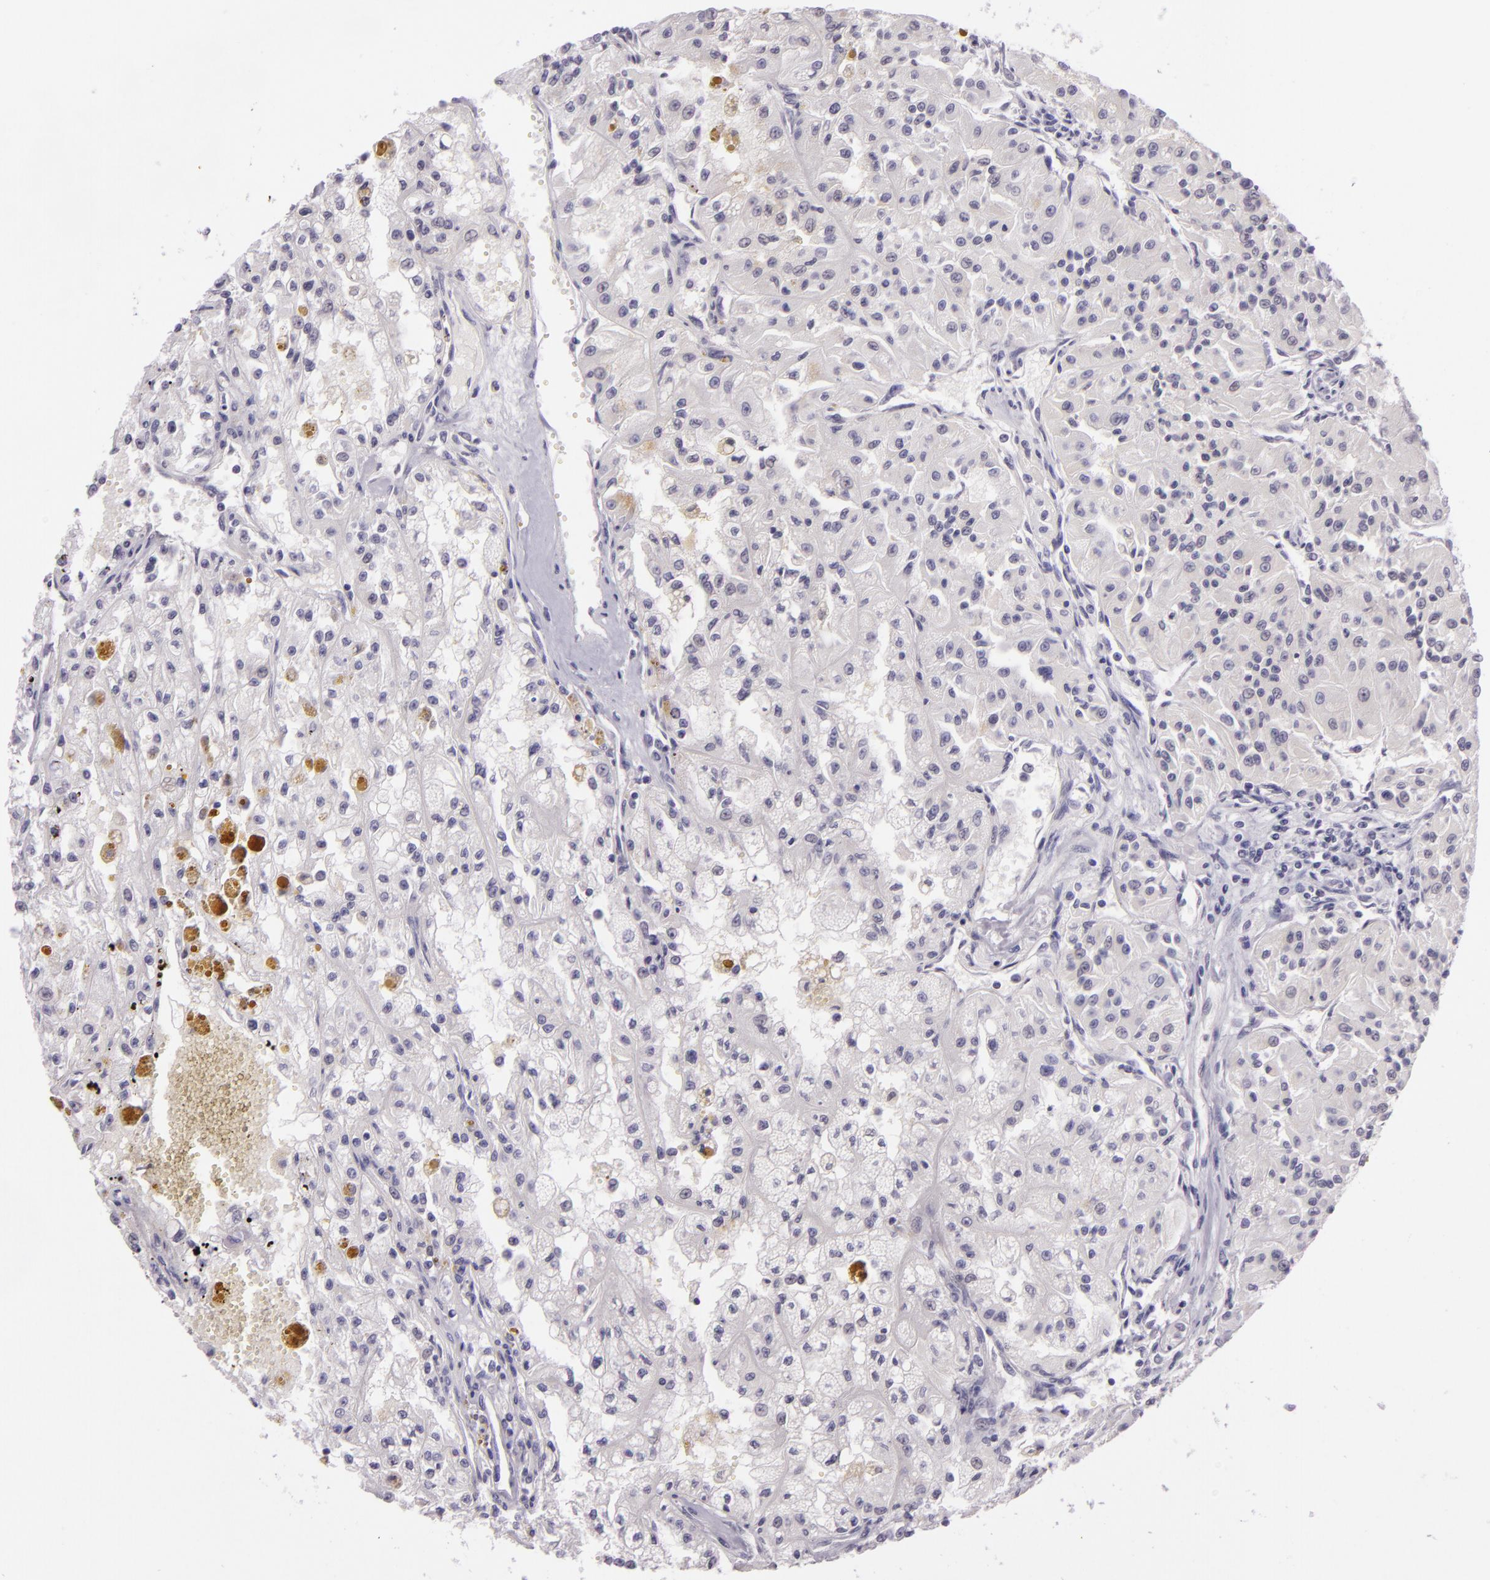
{"staining": {"intensity": "negative", "quantity": "none", "location": "none"}, "tissue": "renal cancer", "cell_type": "Tumor cells", "image_type": "cancer", "snomed": [{"axis": "morphology", "description": "Adenocarcinoma, NOS"}, {"axis": "topography", "description": "Kidney"}], "caption": "Protein analysis of adenocarcinoma (renal) demonstrates no significant expression in tumor cells. (Brightfield microscopy of DAB immunohistochemistry at high magnification).", "gene": "CHEK2", "patient": {"sex": "male", "age": 78}}